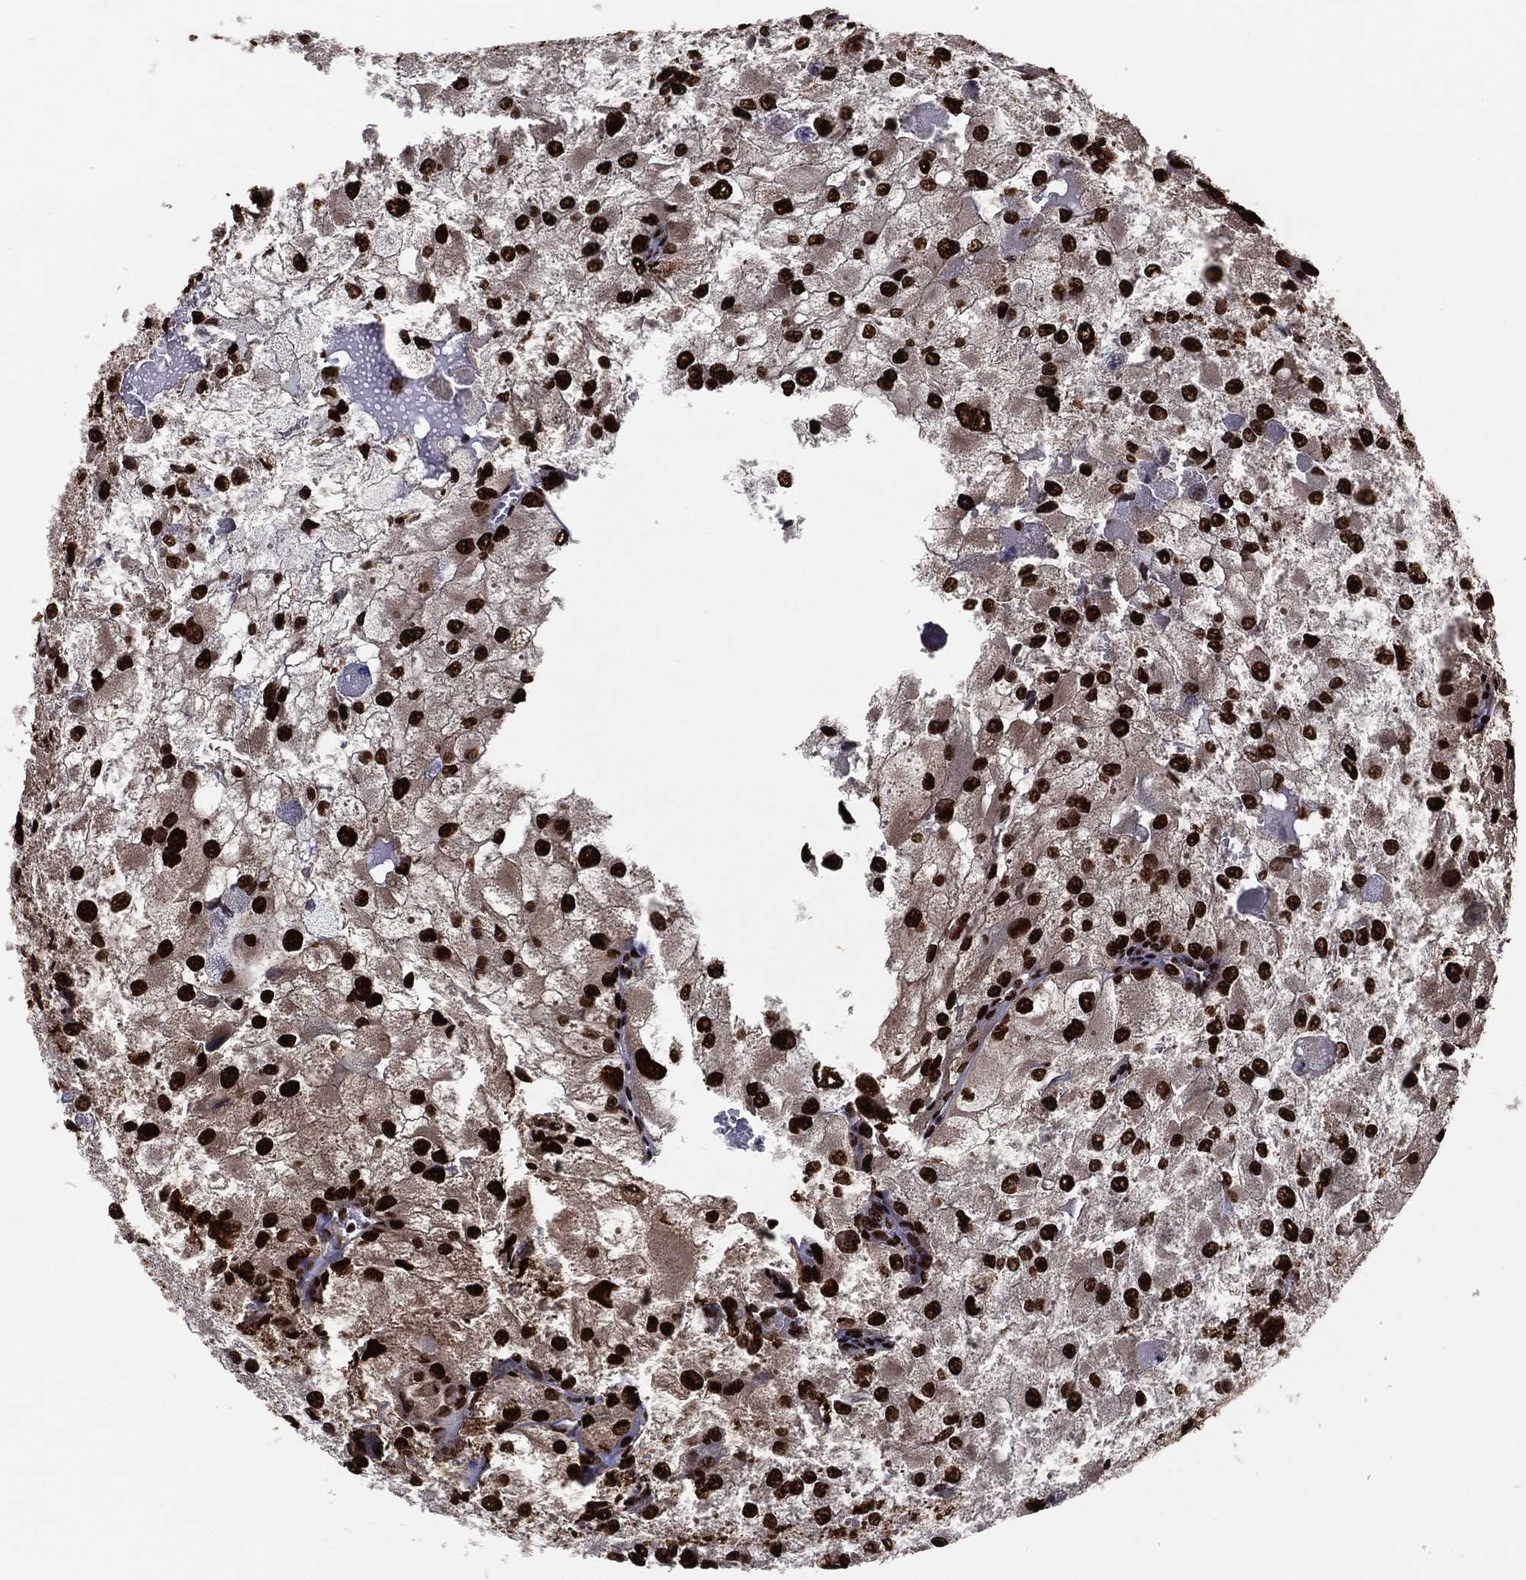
{"staining": {"intensity": "strong", "quantity": ">75%", "location": "nuclear"}, "tissue": "renal cancer", "cell_type": "Tumor cells", "image_type": "cancer", "snomed": [{"axis": "morphology", "description": "Adenocarcinoma, NOS"}, {"axis": "topography", "description": "Kidney"}], "caption": "Renal adenocarcinoma tissue reveals strong nuclear staining in approximately >75% of tumor cells, visualized by immunohistochemistry.", "gene": "TP53BP1", "patient": {"sex": "female", "age": 70}}